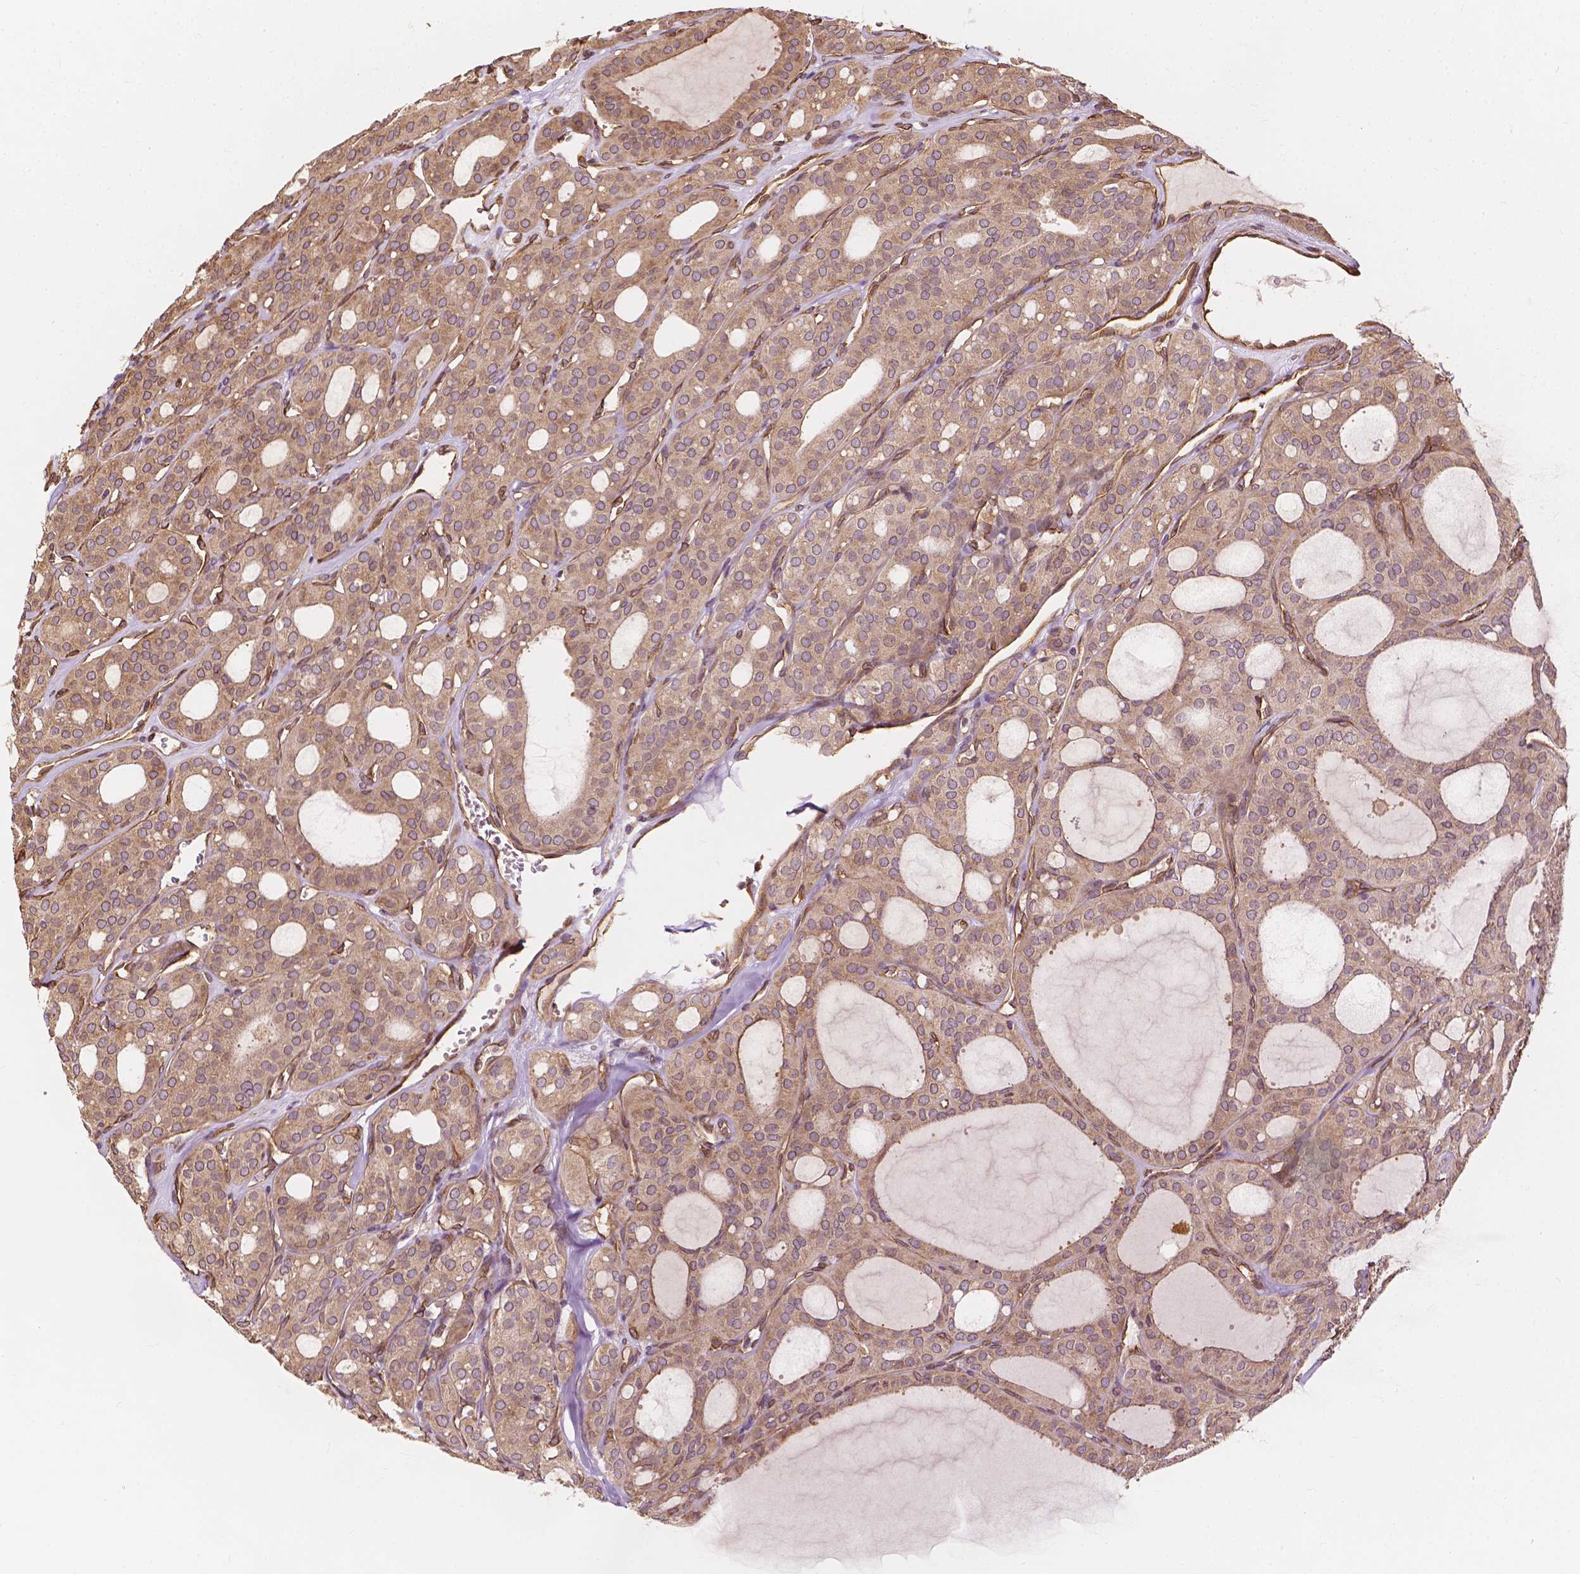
{"staining": {"intensity": "weak", "quantity": ">75%", "location": "cytoplasmic/membranous"}, "tissue": "thyroid cancer", "cell_type": "Tumor cells", "image_type": "cancer", "snomed": [{"axis": "morphology", "description": "Follicular adenoma carcinoma, NOS"}, {"axis": "topography", "description": "Thyroid gland"}], "caption": "The immunohistochemical stain labels weak cytoplasmic/membranous expression in tumor cells of thyroid cancer (follicular adenoma carcinoma) tissue.", "gene": "G3BP1", "patient": {"sex": "male", "age": 75}}